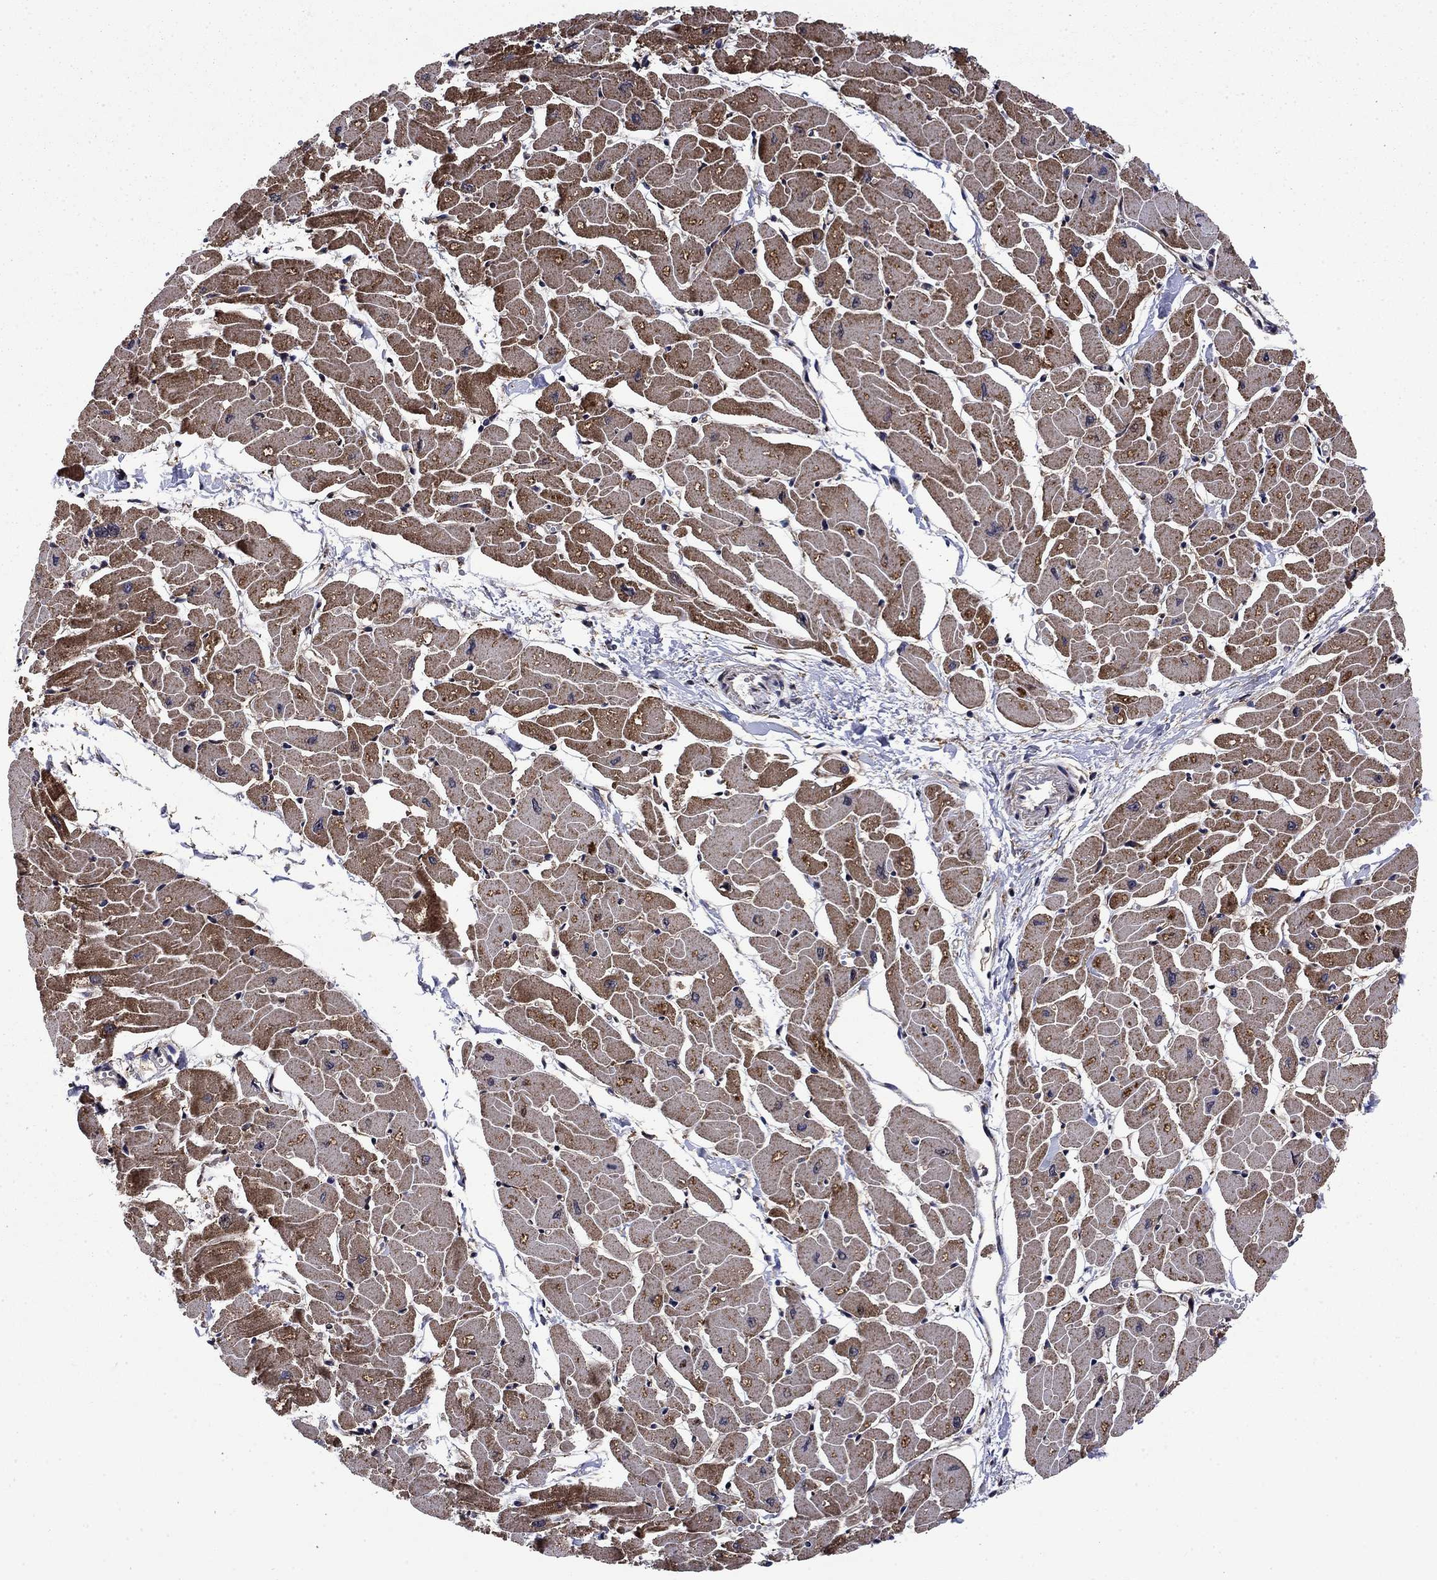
{"staining": {"intensity": "moderate", "quantity": ">75%", "location": "cytoplasmic/membranous"}, "tissue": "heart muscle", "cell_type": "Cardiomyocytes", "image_type": "normal", "snomed": [{"axis": "morphology", "description": "Normal tissue, NOS"}, {"axis": "topography", "description": "Heart"}], "caption": "Moderate cytoplasmic/membranous positivity is present in about >75% of cardiomyocytes in benign heart muscle.", "gene": "AGTPBP1", "patient": {"sex": "male", "age": 57}}